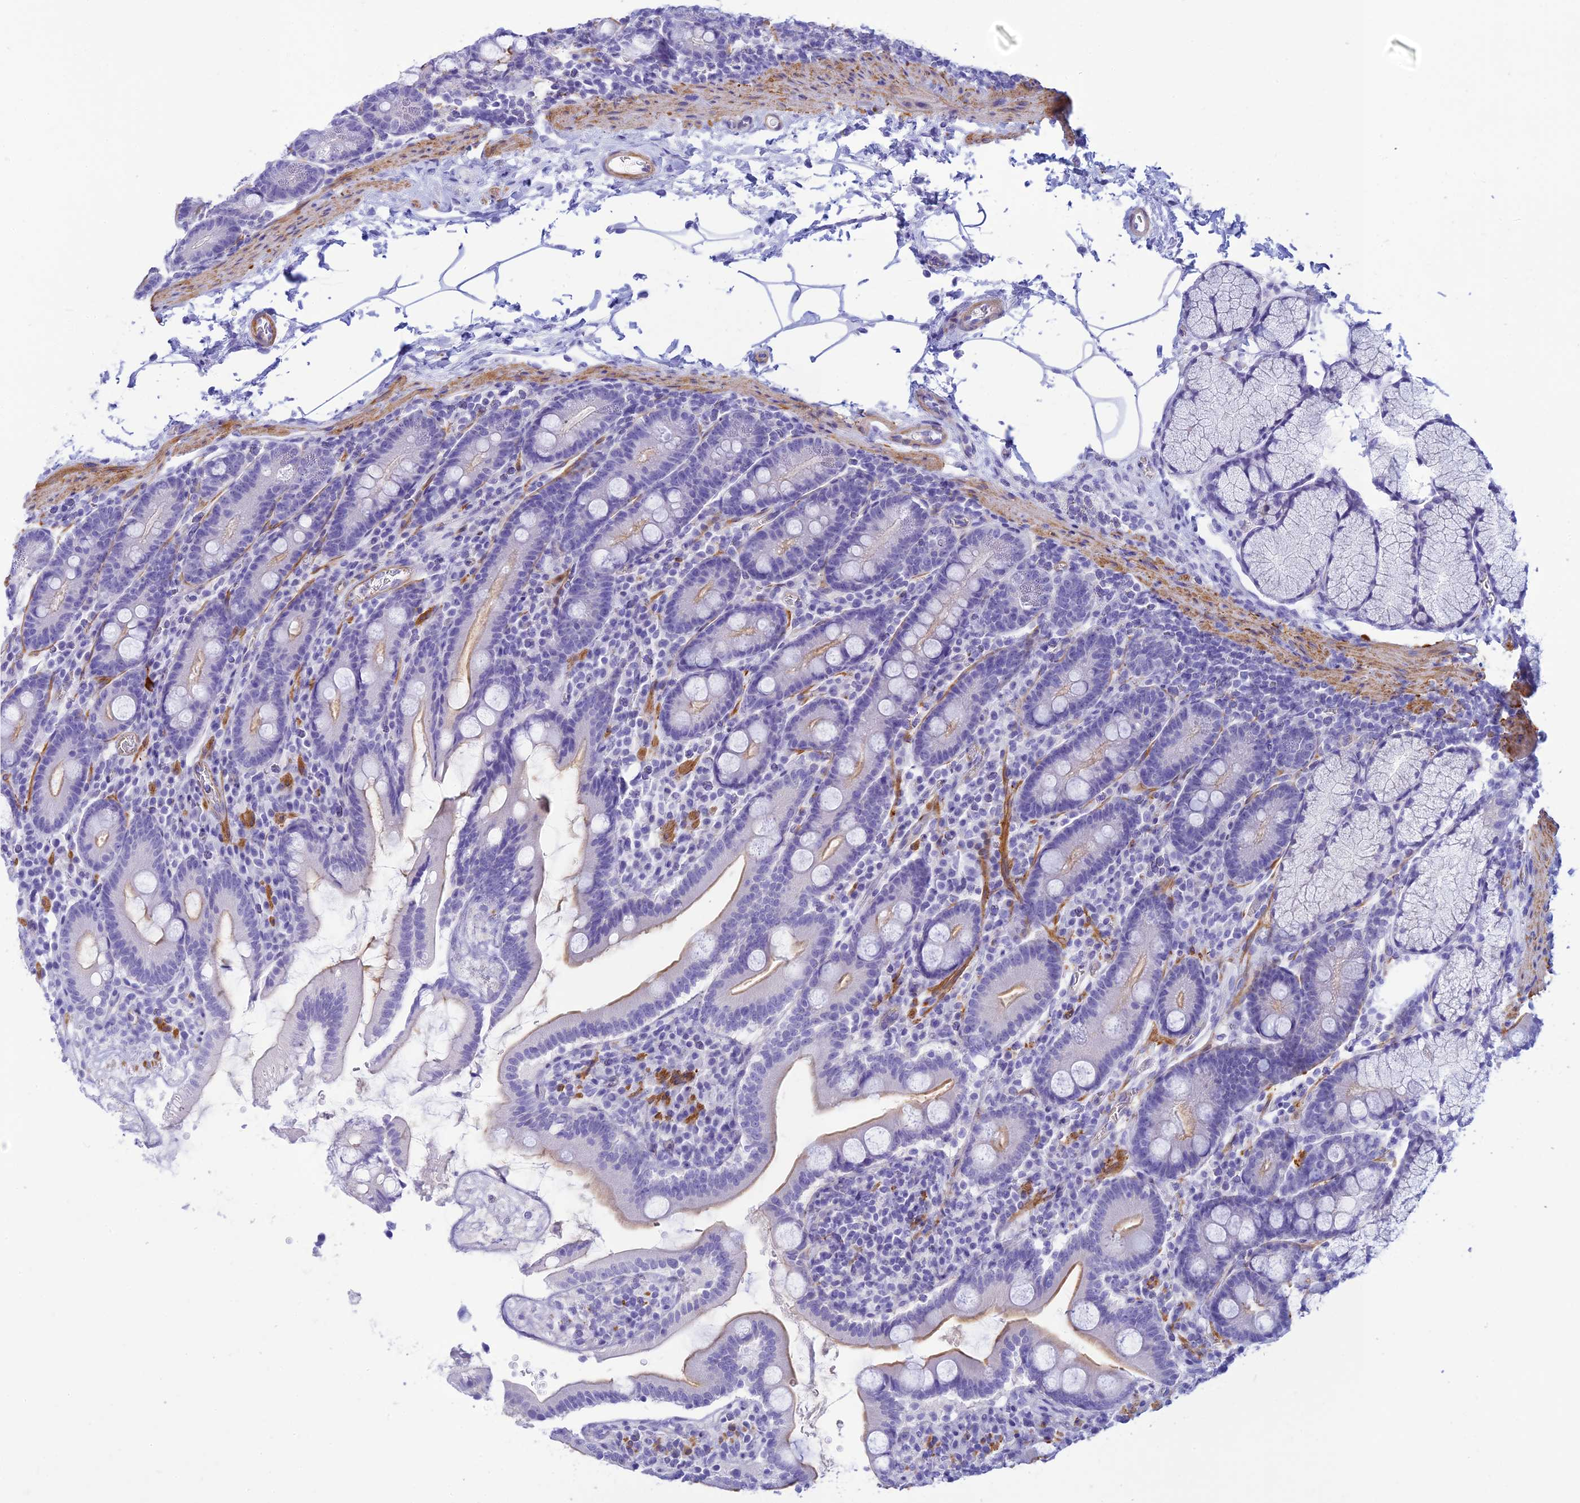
{"staining": {"intensity": "moderate", "quantity": "25%-75%", "location": "cytoplasmic/membranous"}, "tissue": "duodenum", "cell_type": "Glandular cells", "image_type": "normal", "snomed": [{"axis": "morphology", "description": "Normal tissue, NOS"}, {"axis": "topography", "description": "Duodenum"}], "caption": "Duodenum was stained to show a protein in brown. There is medium levels of moderate cytoplasmic/membranous staining in approximately 25%-75% of glandular cells. (IHC, brightfield microscopy, high magnification).", "gene": "FBXW4", "patient": {"sex": "male", "age": 35}}